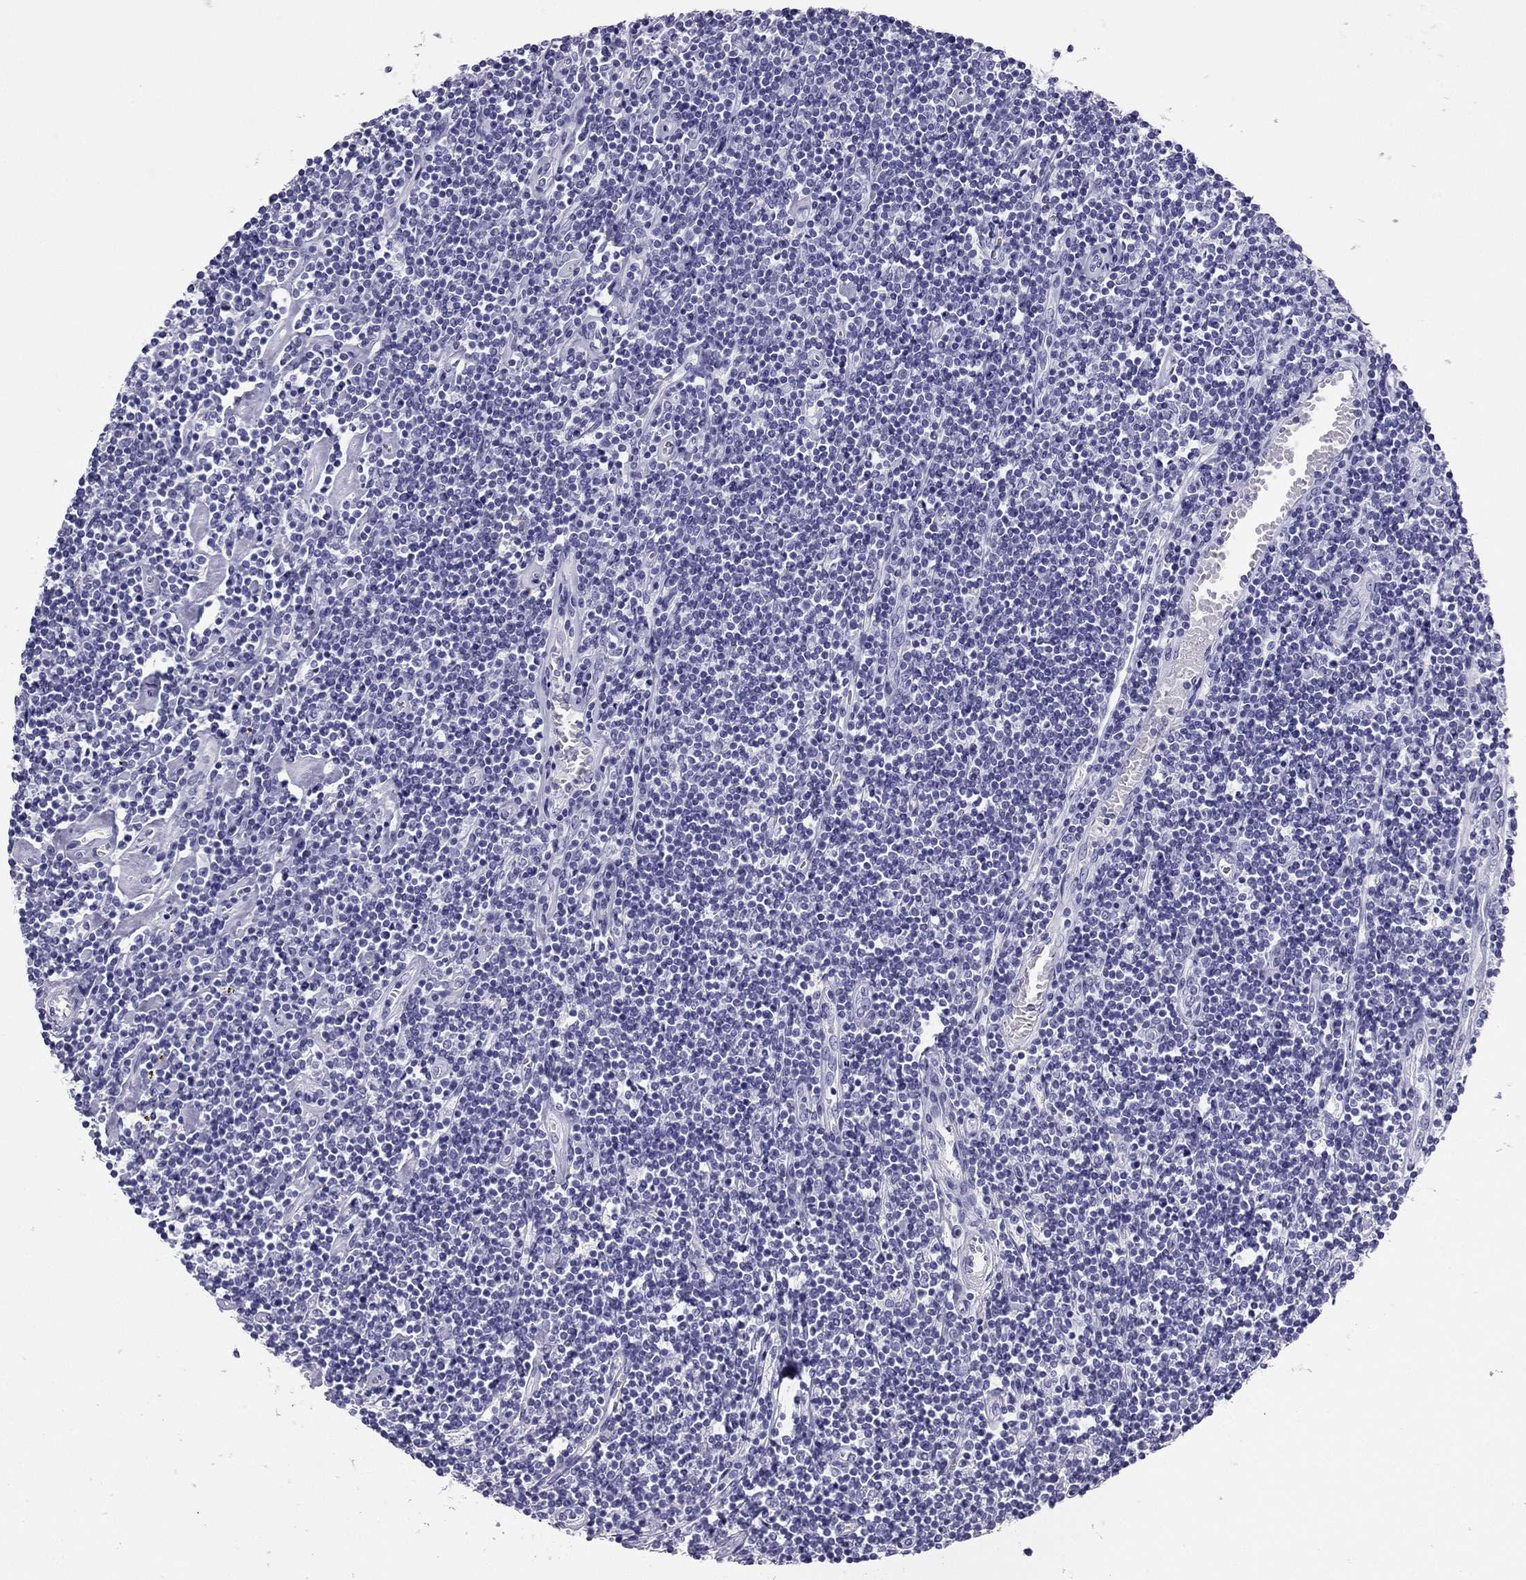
{"staining": {"intensity": "negative", "quantity": "none", "location": "none"}, "tissue": "lymphoma", "cell_type": "Tumor cells", "image_type": "cancer", "snomed": [{"axis": "morphology", "description": "Hodgkin's disease, NOS"}, {"axis": "topography", "description": "Lymph node"}], "caption": "Hodgkin's disease stained for a protein using immunohistochemistry exhibits no positivity tumor cells.", "gene": "PDE6A", "patient": {"sex": "male", "age": 40}}